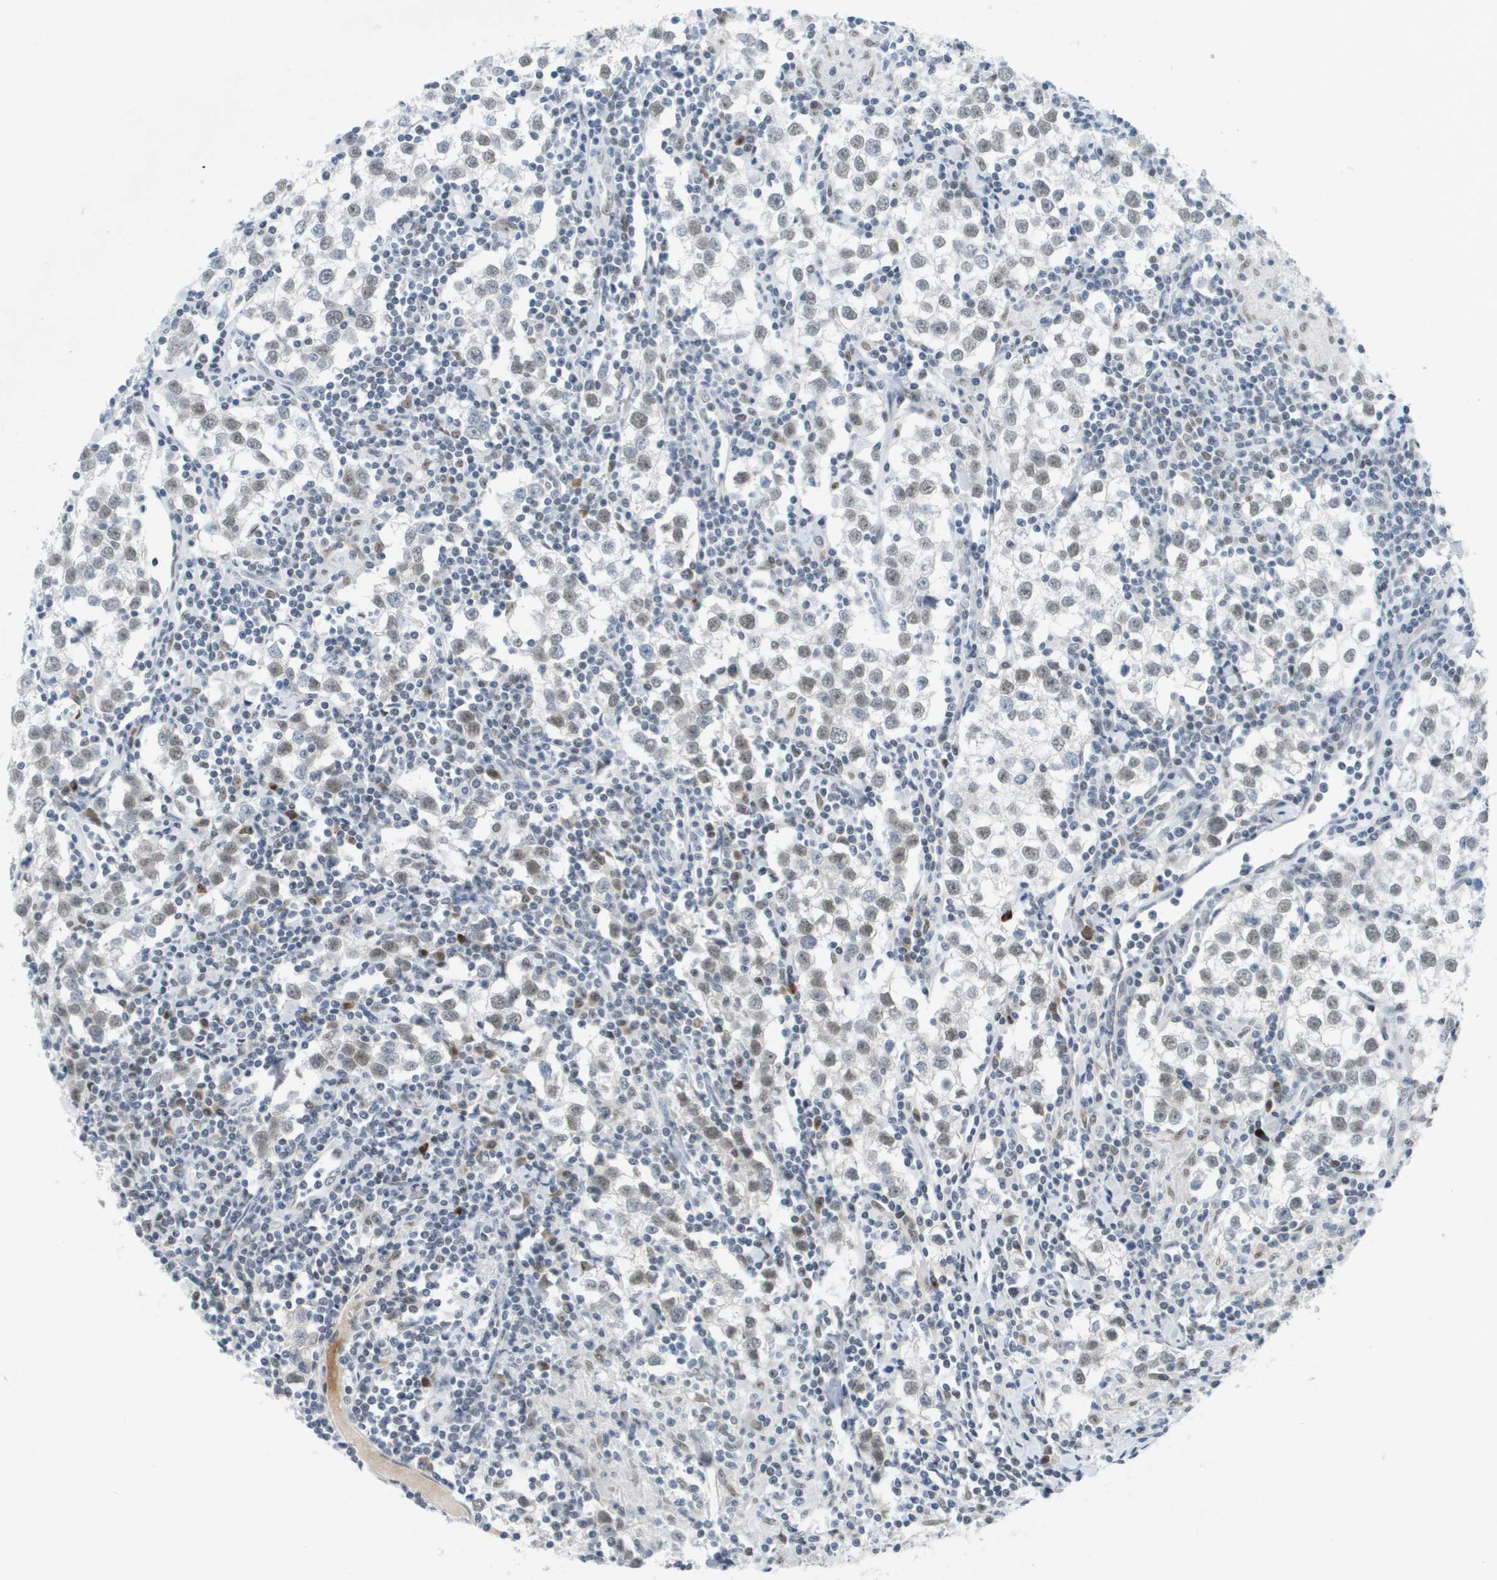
{"staining": {"intensity": "weak", "quantity": ">75%", "location": "nuclear"}, "tissue": "testis cancer", "cell_type": "Tumor cells", "image_type": "cancer", "snomed": [{"axis": "morphology", "description": "Seminoma, NOS"}, {"axis": "morphology", "description": "Carcinoma, Embryonal, NOS"}, {"axis": "topography", "description": "Testis"}], "caption": "DAB (3,3'-diaminobenzidine) immunohistochemical staining of human seminoma (testis) exhibits weak nuclear protein positivity in approximately >75% of tumor cells. The protein is stained brown, and the nuclei are stained in blue (DAB (3,3'-diaminobenzidine) IHC with brightfield microscopy, high magnification).", "gene": "TP53RK", "patient": {"sex": "male", "age": 36}}